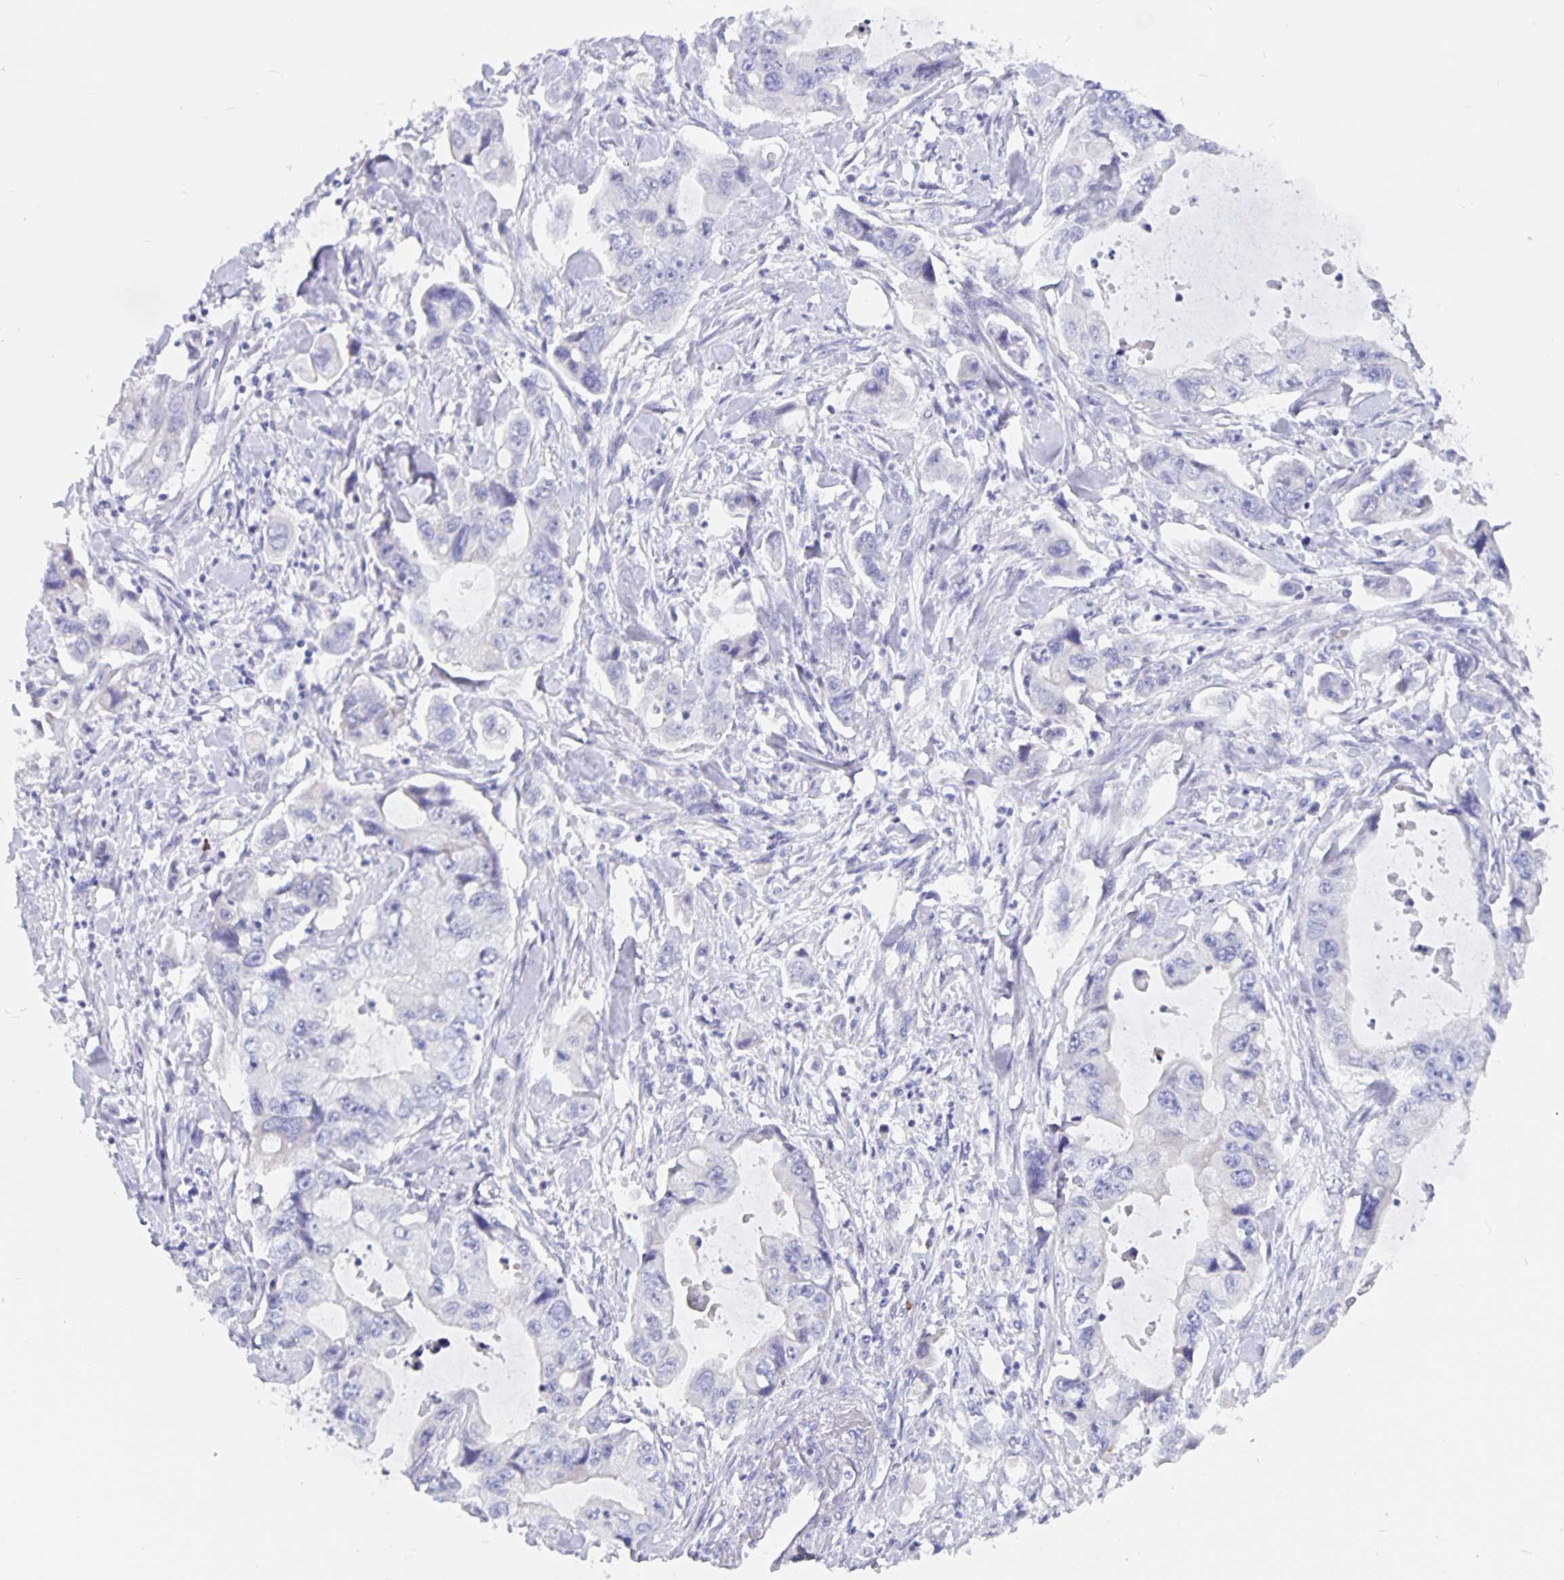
{"staining": {"intensity": "negative", "quantity": "none", "location": "none"}, "tissue": "stomach cancer", "cell_type": "Tumor cells", "image_type": "cancer", "snomed": [{"axis": "morphology", "description": "Adenocarcinoma, NOS"}, {"axis": "topography", "description": "Pancreas"}, {"axis": "topography", "description": "Stomach, upper"}, {"axis": "topography", "description": "Stomach"}], "caption": "This image is of stomach cancer stained with immunohistochemistry (IHC) to label a protein in brown with the nuclei are counter-stained blue. There is no positivity in tumor cells.", "gene": "ERMN", "patient": {"sex": "male", "age": 77}}